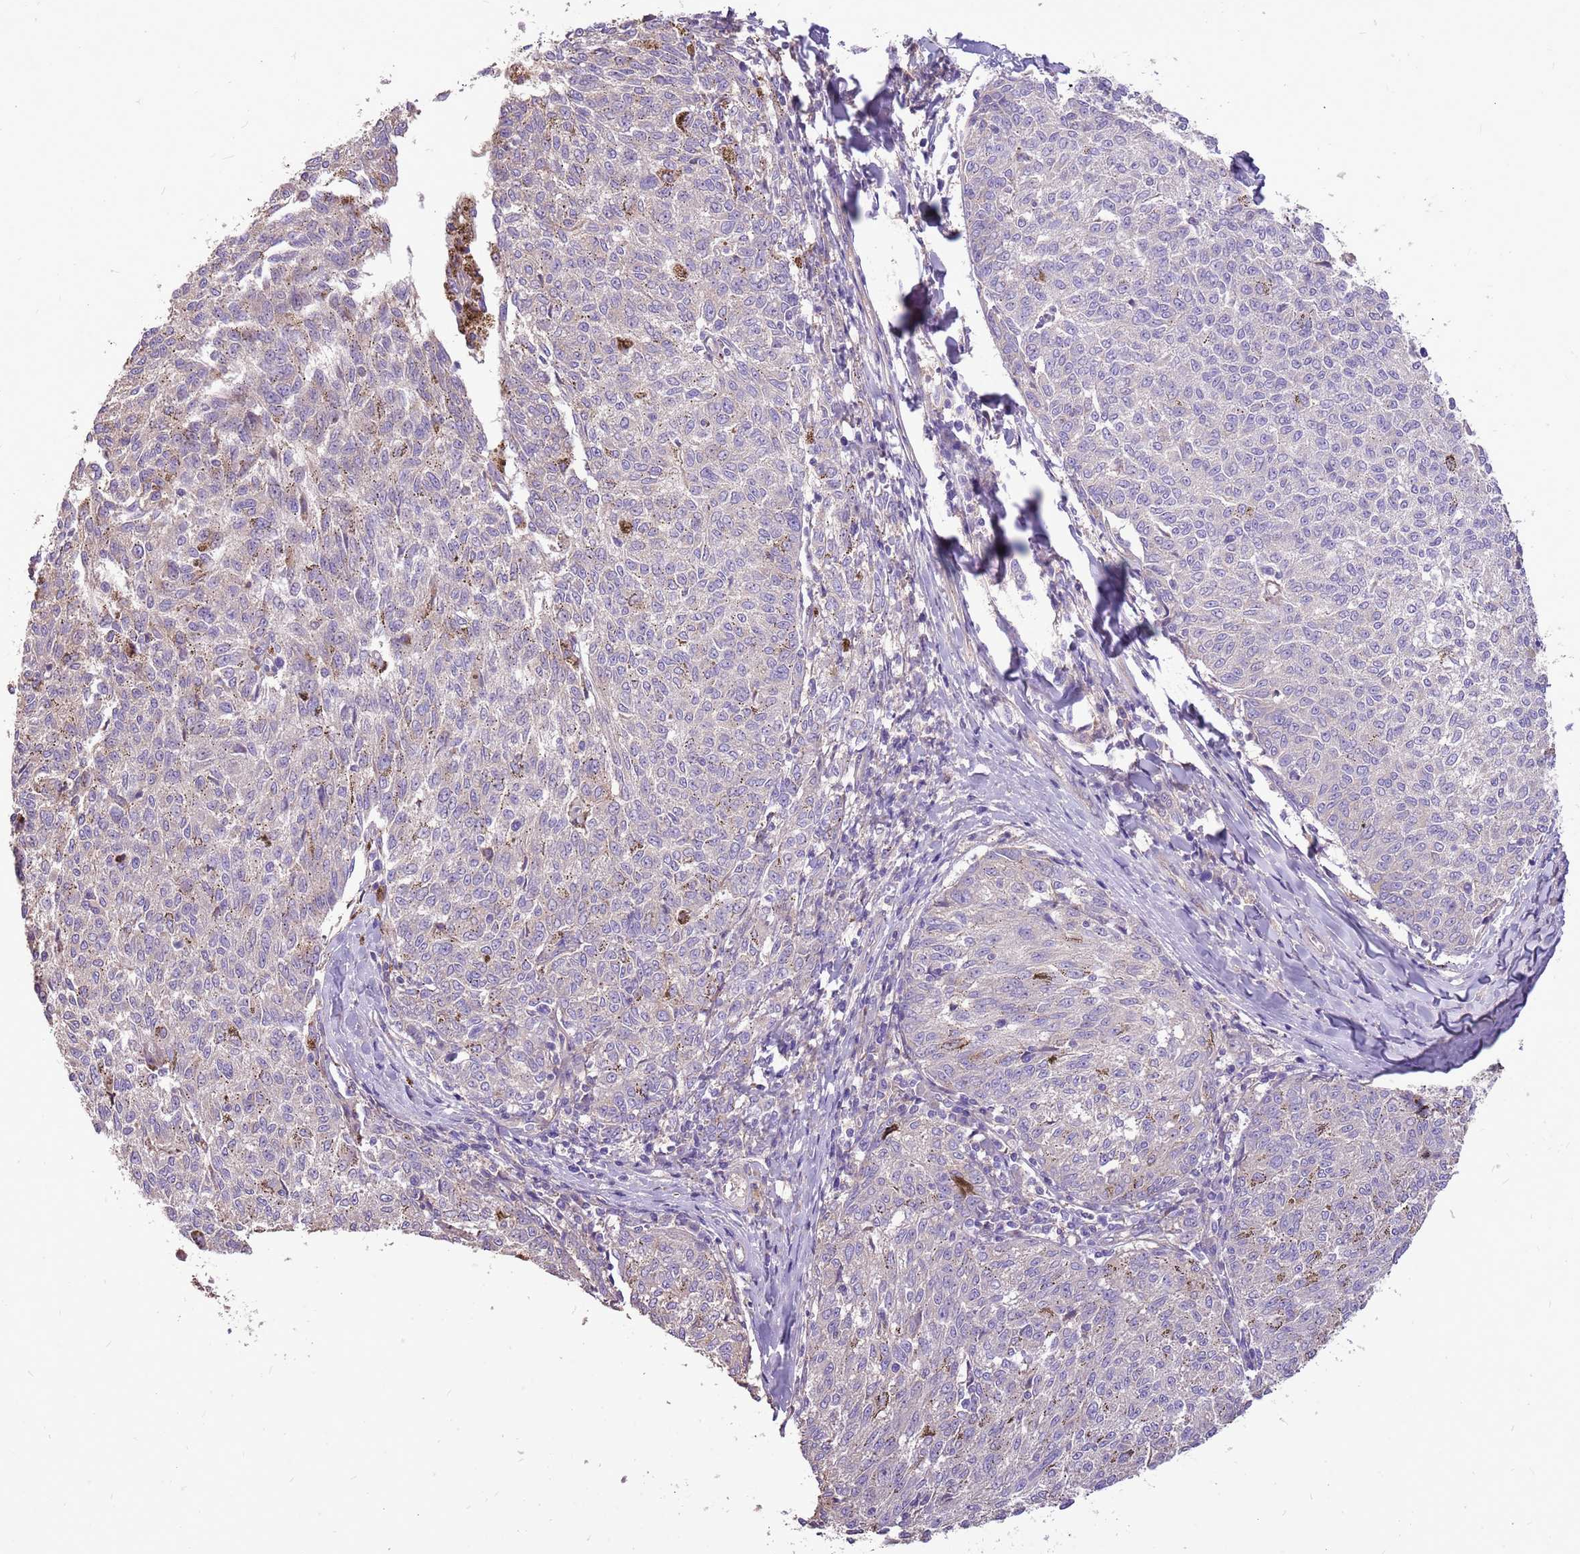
{"staining": {"intensity": "negative", "quantity": "none", "location": "none"}, "tissue": "melanoma", "cell_type": "Tumor cells", "image_type": "cancer", "snomed": [{"axis": "morphology", "description": "Malignant melanoma, NOS"}, {"axis": "topography", "description": "Skin"}], "caption": "An immunohistochemistry (IHC) micrograph of malignant melanoma is shown. There is no staining in tumor cells of malignant melanoma.", "gene": "WASHC4", "patient": {"sex": "female", "age": 72}}